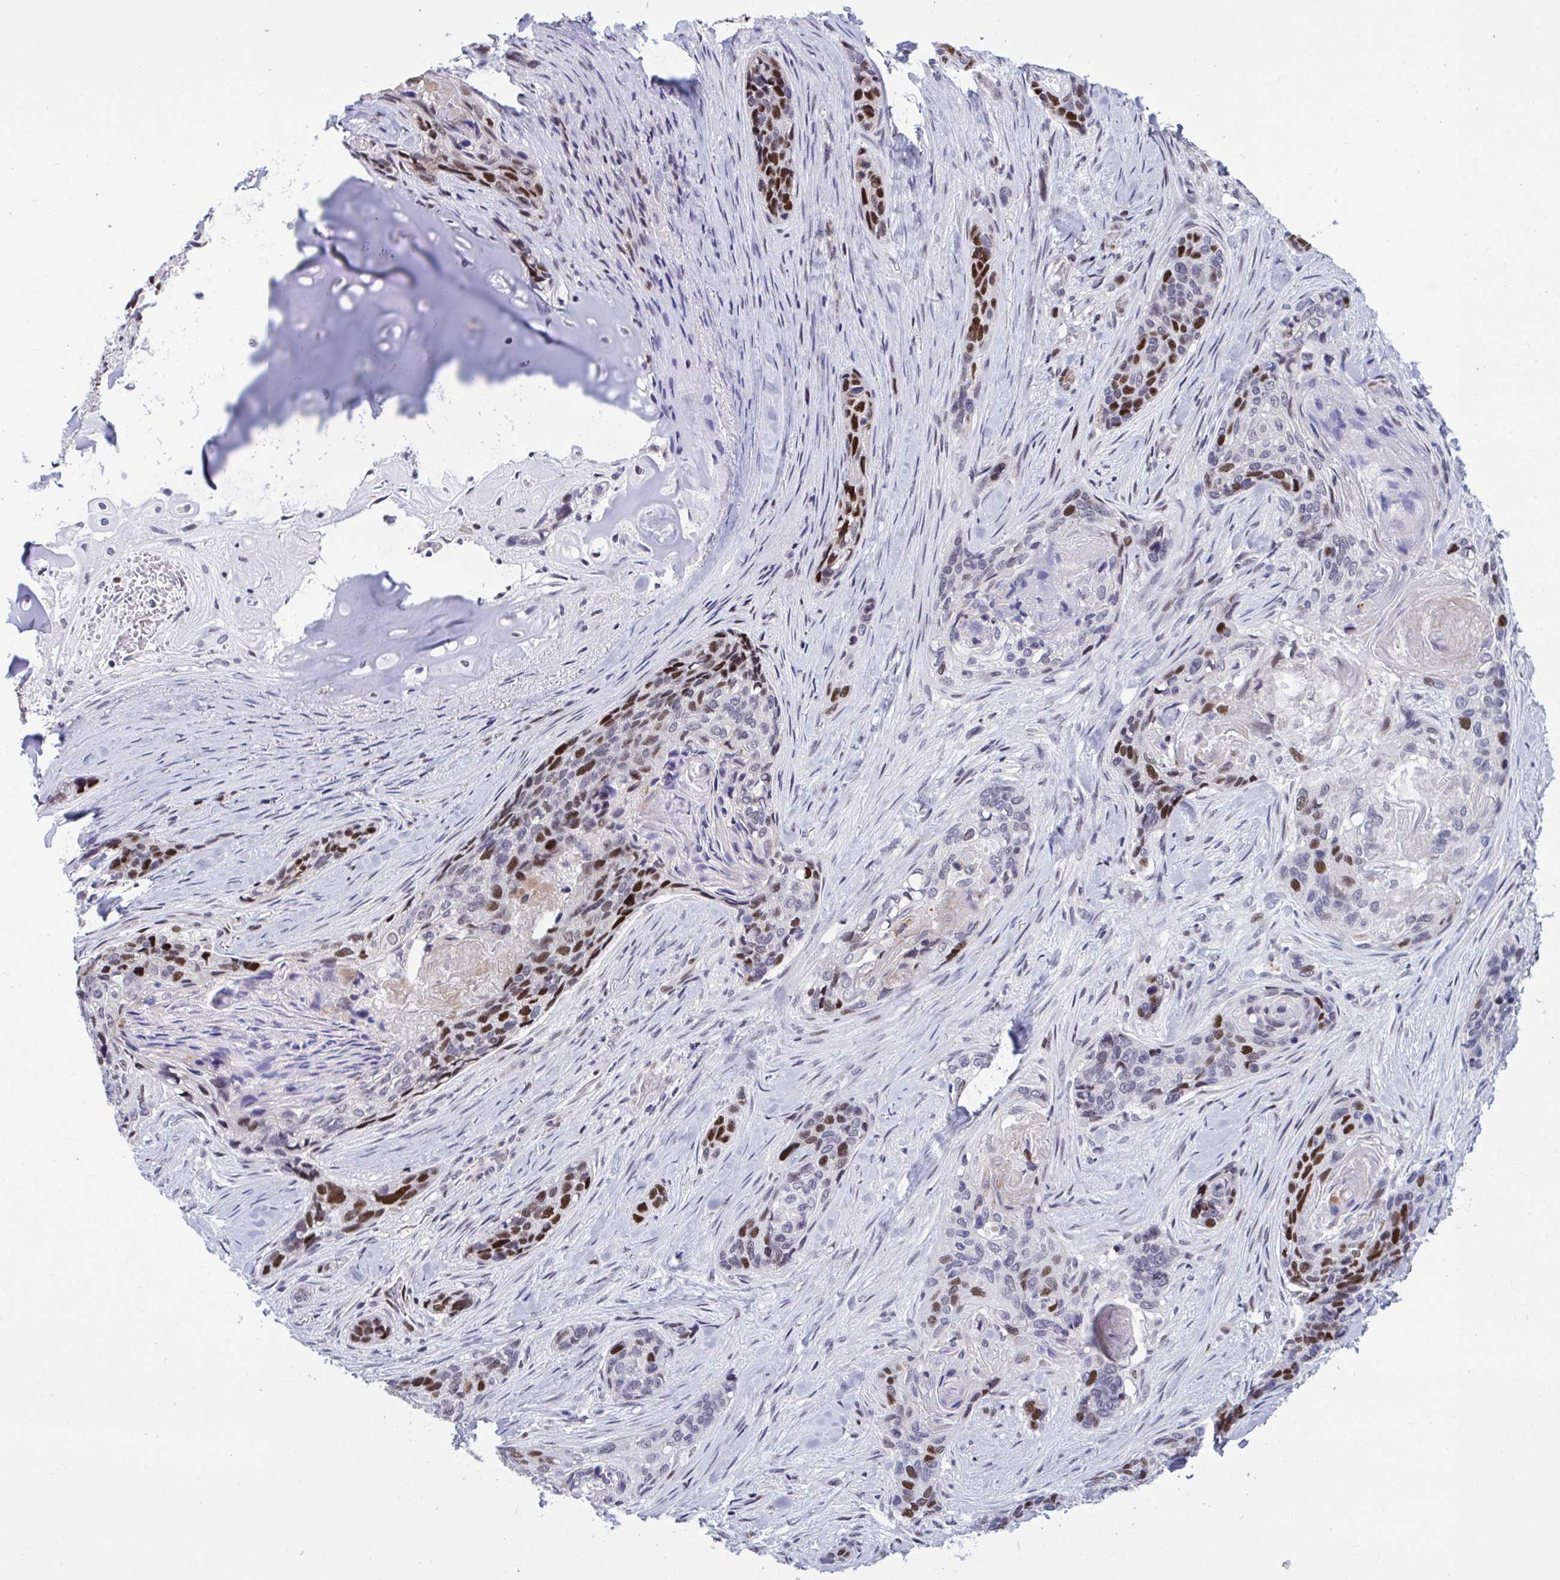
{"staining": {"intensity": "strong", "quantity": ">75%", "location": "nuclear"}, "tissue": "lung cancer", "cell_type": "Tumor cells", "image_type": "cancer", "snomed": [{"axis": "morphology", "description": "Squamous cell carcinoma, NOS"}, {"axis": "morphology", "description": "Squamous cell carcinoma, metastatic, NOS"}, {"axis": "topography", "description": "Lymph node"}, {"axis": "topography", "description": "Lung"}], "caption": "IHC of human lung cancer (squamous cell carcinoma) shows high levels of strong nuclear staining in about >75% of tumor cells.", "gene": "C1QL2", "patient": {"sex": "male", "age": 41}}